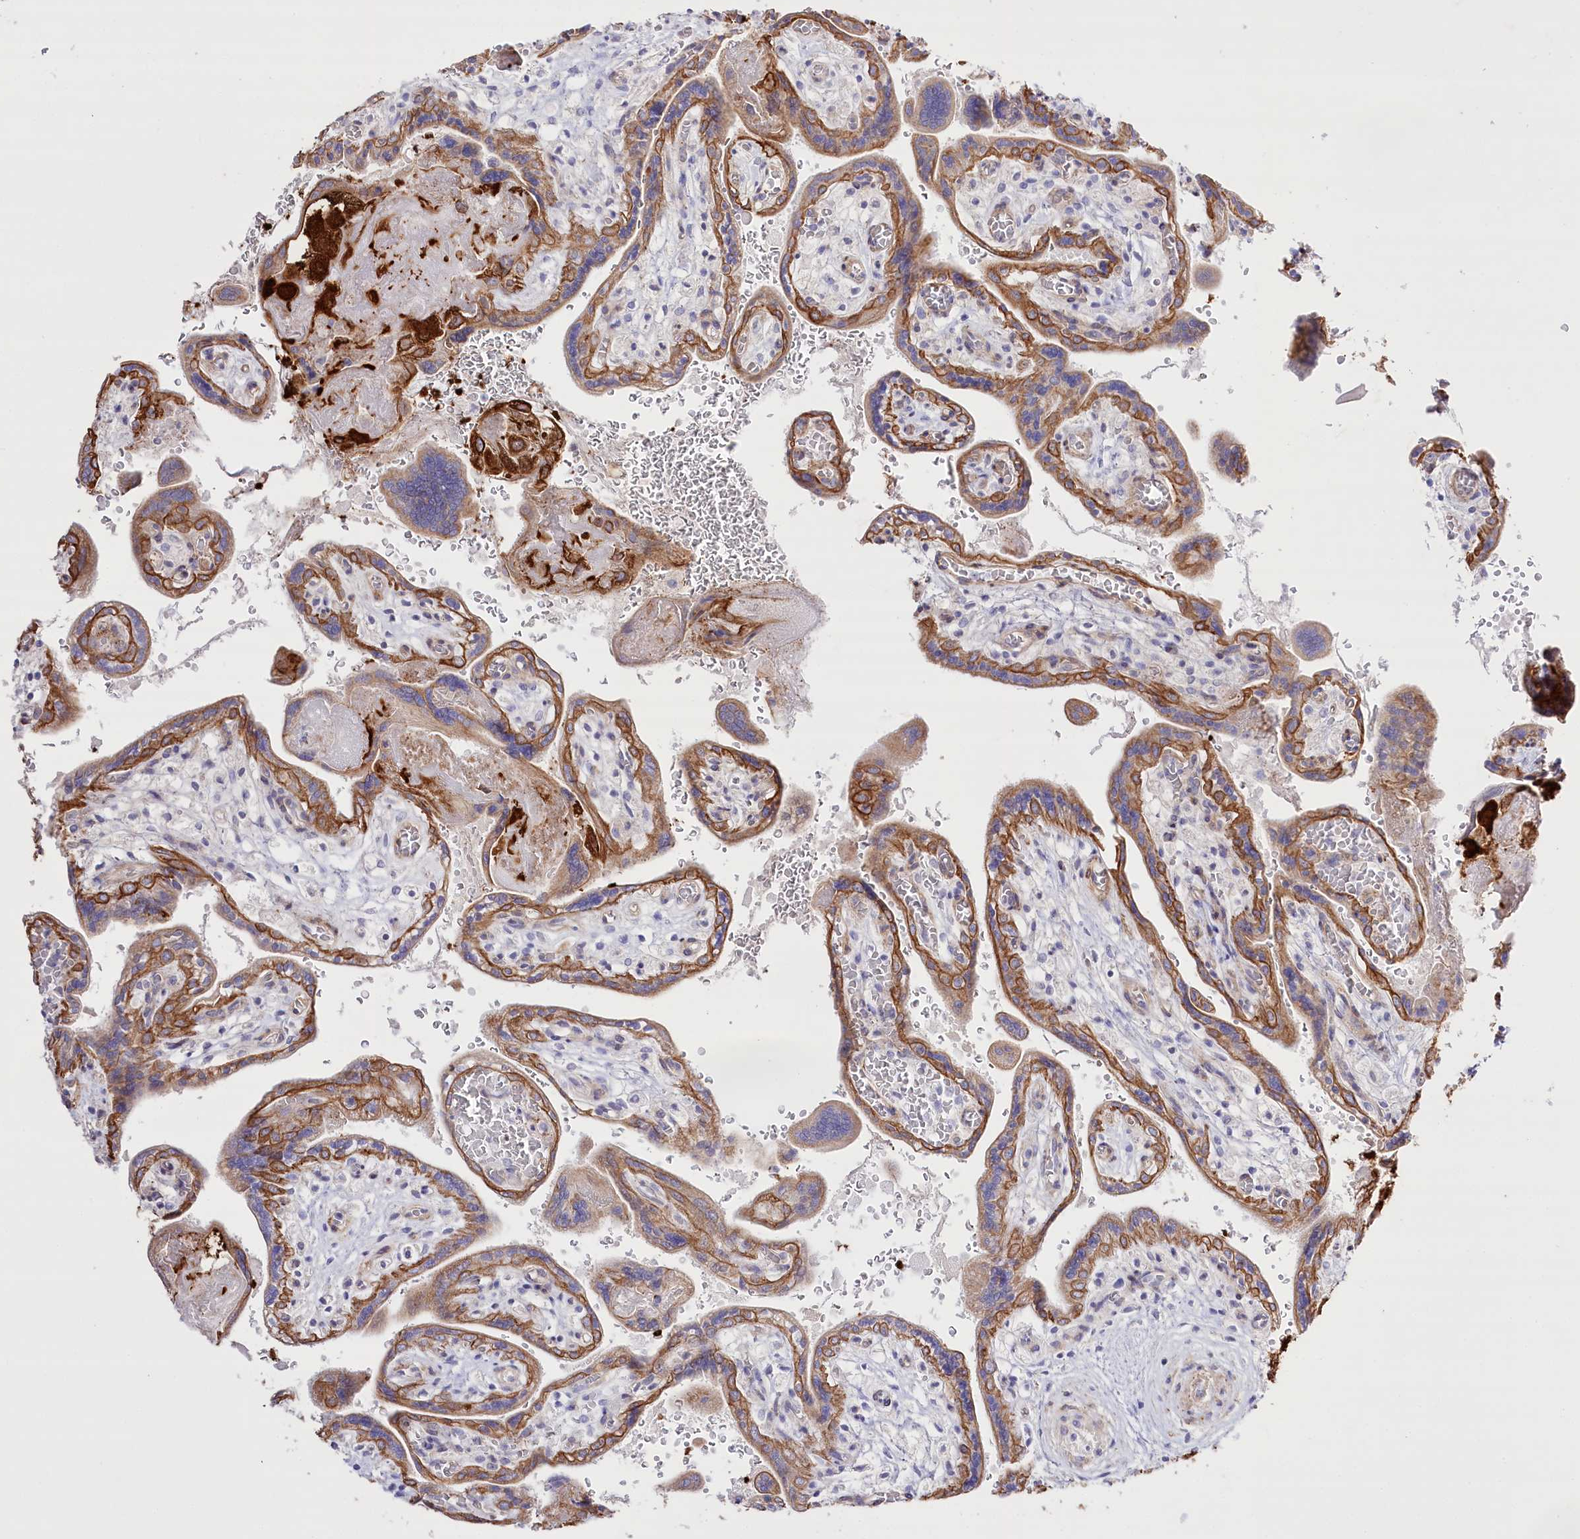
{"staining": {"intensity": "strong", "quantity": ">75%", "location": "cytoplasmic/membranous"}, "tissue": "placenta", "cell_type": "Trophoblastic cells", "image_type": "normal", "snomed": [{"axis": "morphology", "description": "Normal tissue, NOS"}, {"axis": "topography", "description": "Placenta"}], "caption": "Benign placenta exhibits strong cytoplasmic/membranous positivity in about >75% of trophoblastic cells (Brightfield microscopy of DAB IHC at high magnification)..", "gene": "SLC39A10", "patient": {"sex": "female", "age": 37}}